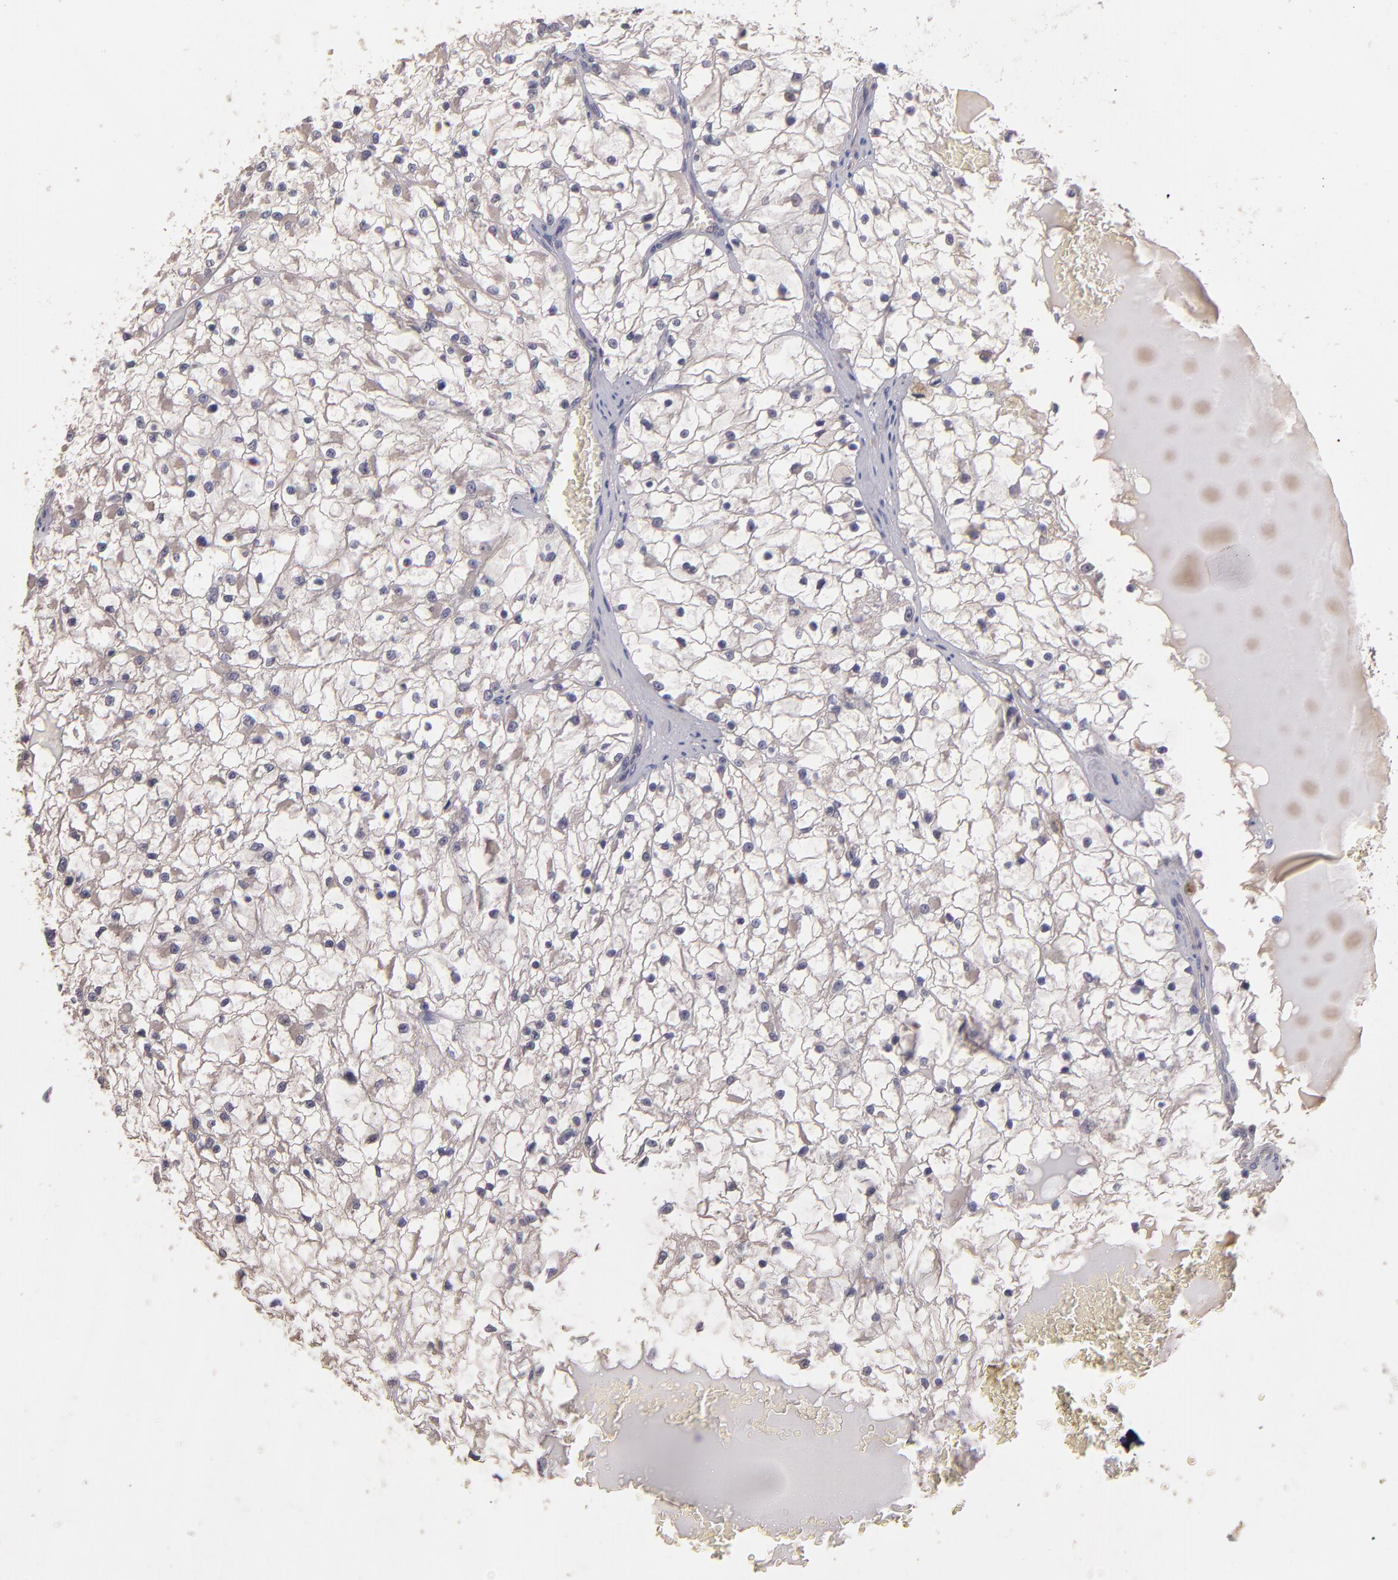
{"staining": {"intensity": "negative", "quantity": "none", "location": "none"}, "tissue": "renal cancer", "cell_type": "Tumor cells", "image_type": "cancer", "snomed": [{"axis": "morphology", "description": "Adenocarcinoma, NOS"}, {"axis": "topography", "description": "Kidney"}], "caption": "Immunohistochemistry (IHC) micrograph of human adenocarcinoma (renal) stained for a protein (brown), which displays no staining in tumor cells.", "gene": "GNAZ", "patient": {"sex": "male", "age": 61}}